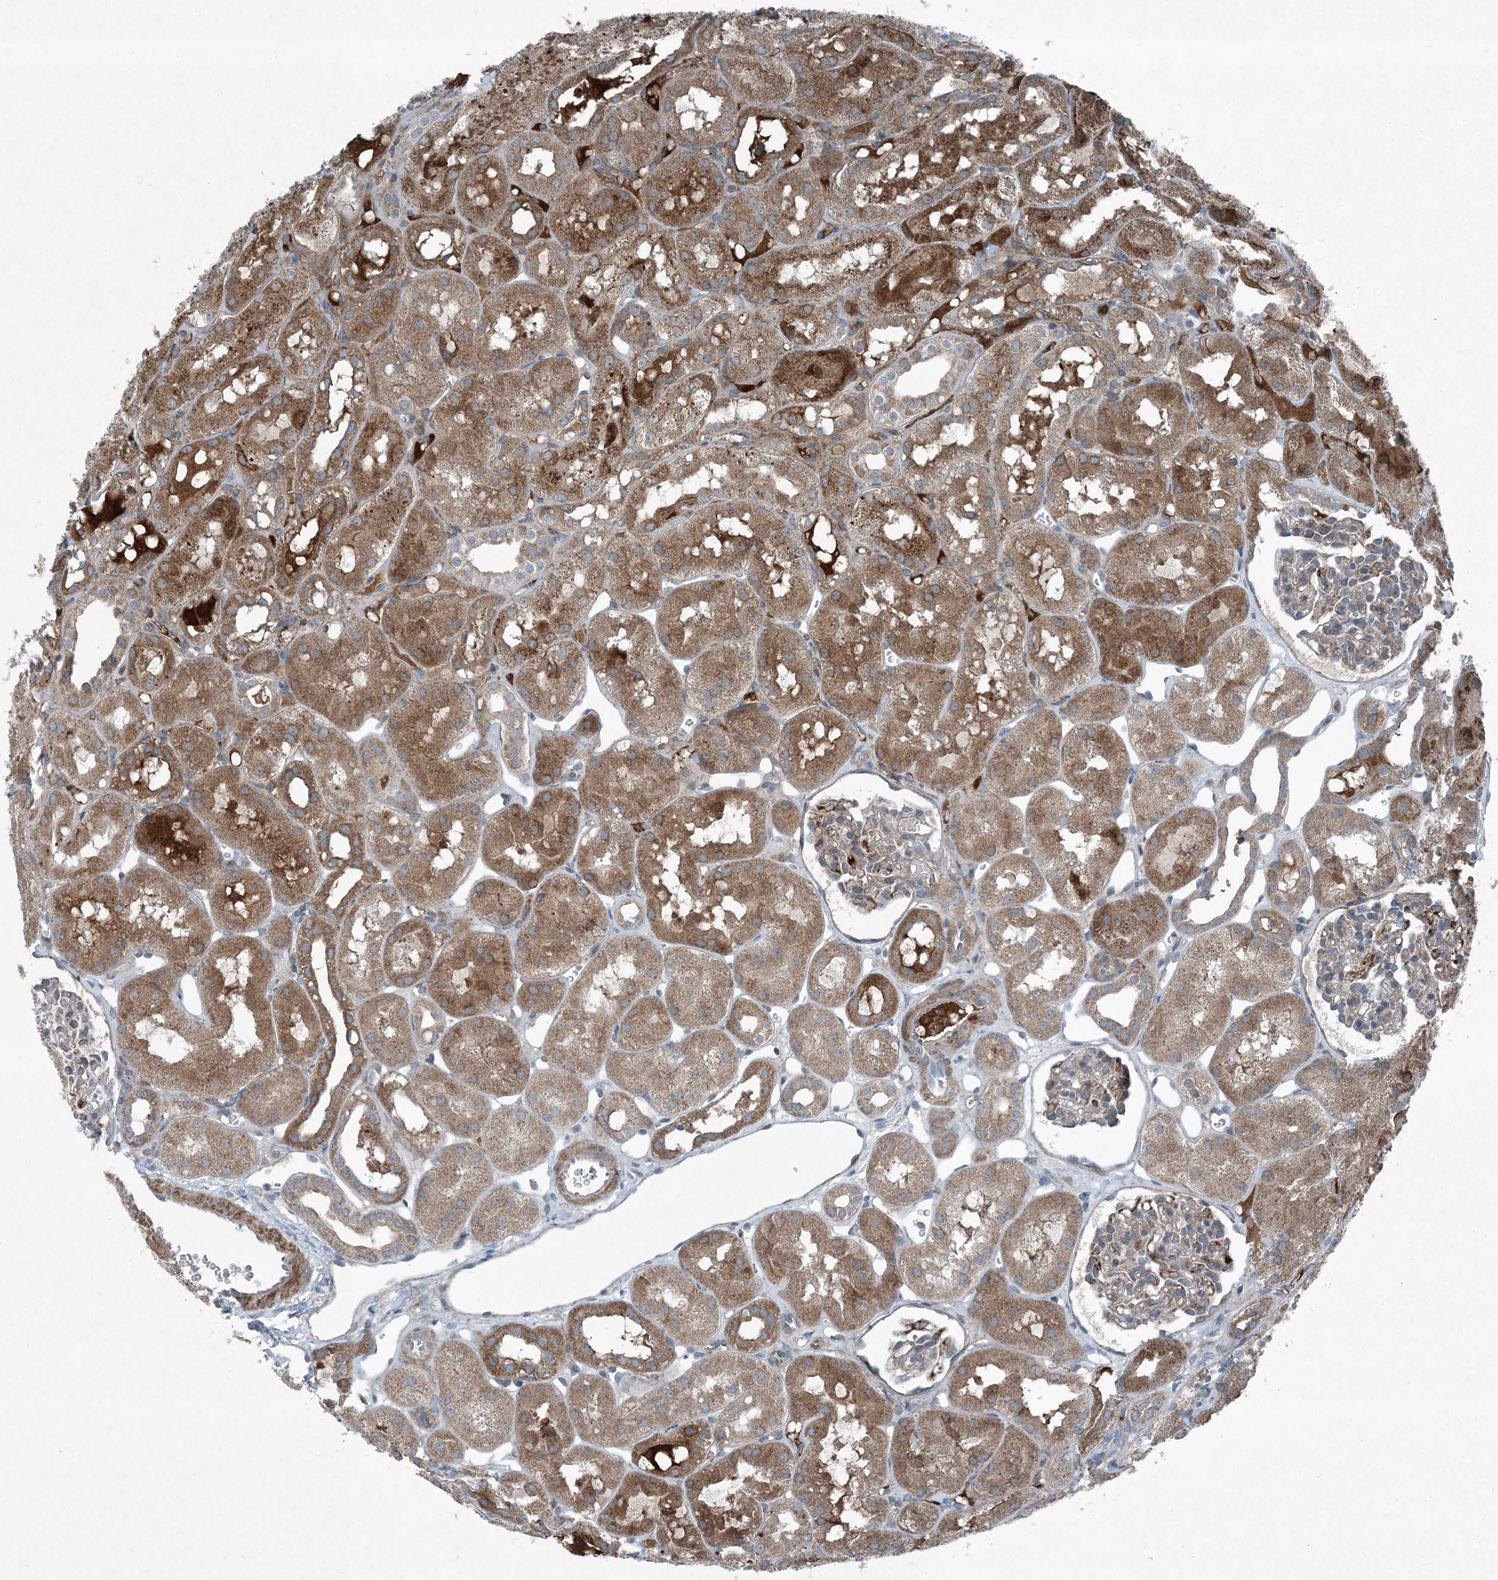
{"staining": {"intensity": "moderate", "quantity": "<25%", "location": "cytoplasmic/membranous"}, "tissue": "kidney", "cell_type": "Cells in glomeruli", "image_type": "normal", "snomed": [{"axis": "morphology", "description": "Normal tissue, NOS"}, {"axis": "topography", "description": "Kidney"}], "caption": "Immunohistochemical staining of normal human kidney reveals low levels of moderate cytoplasmic/membranous staining in about <25% of cells in glomeruli.", "gene": "APOM", "patient": {"sex": "male", "age": 16}}